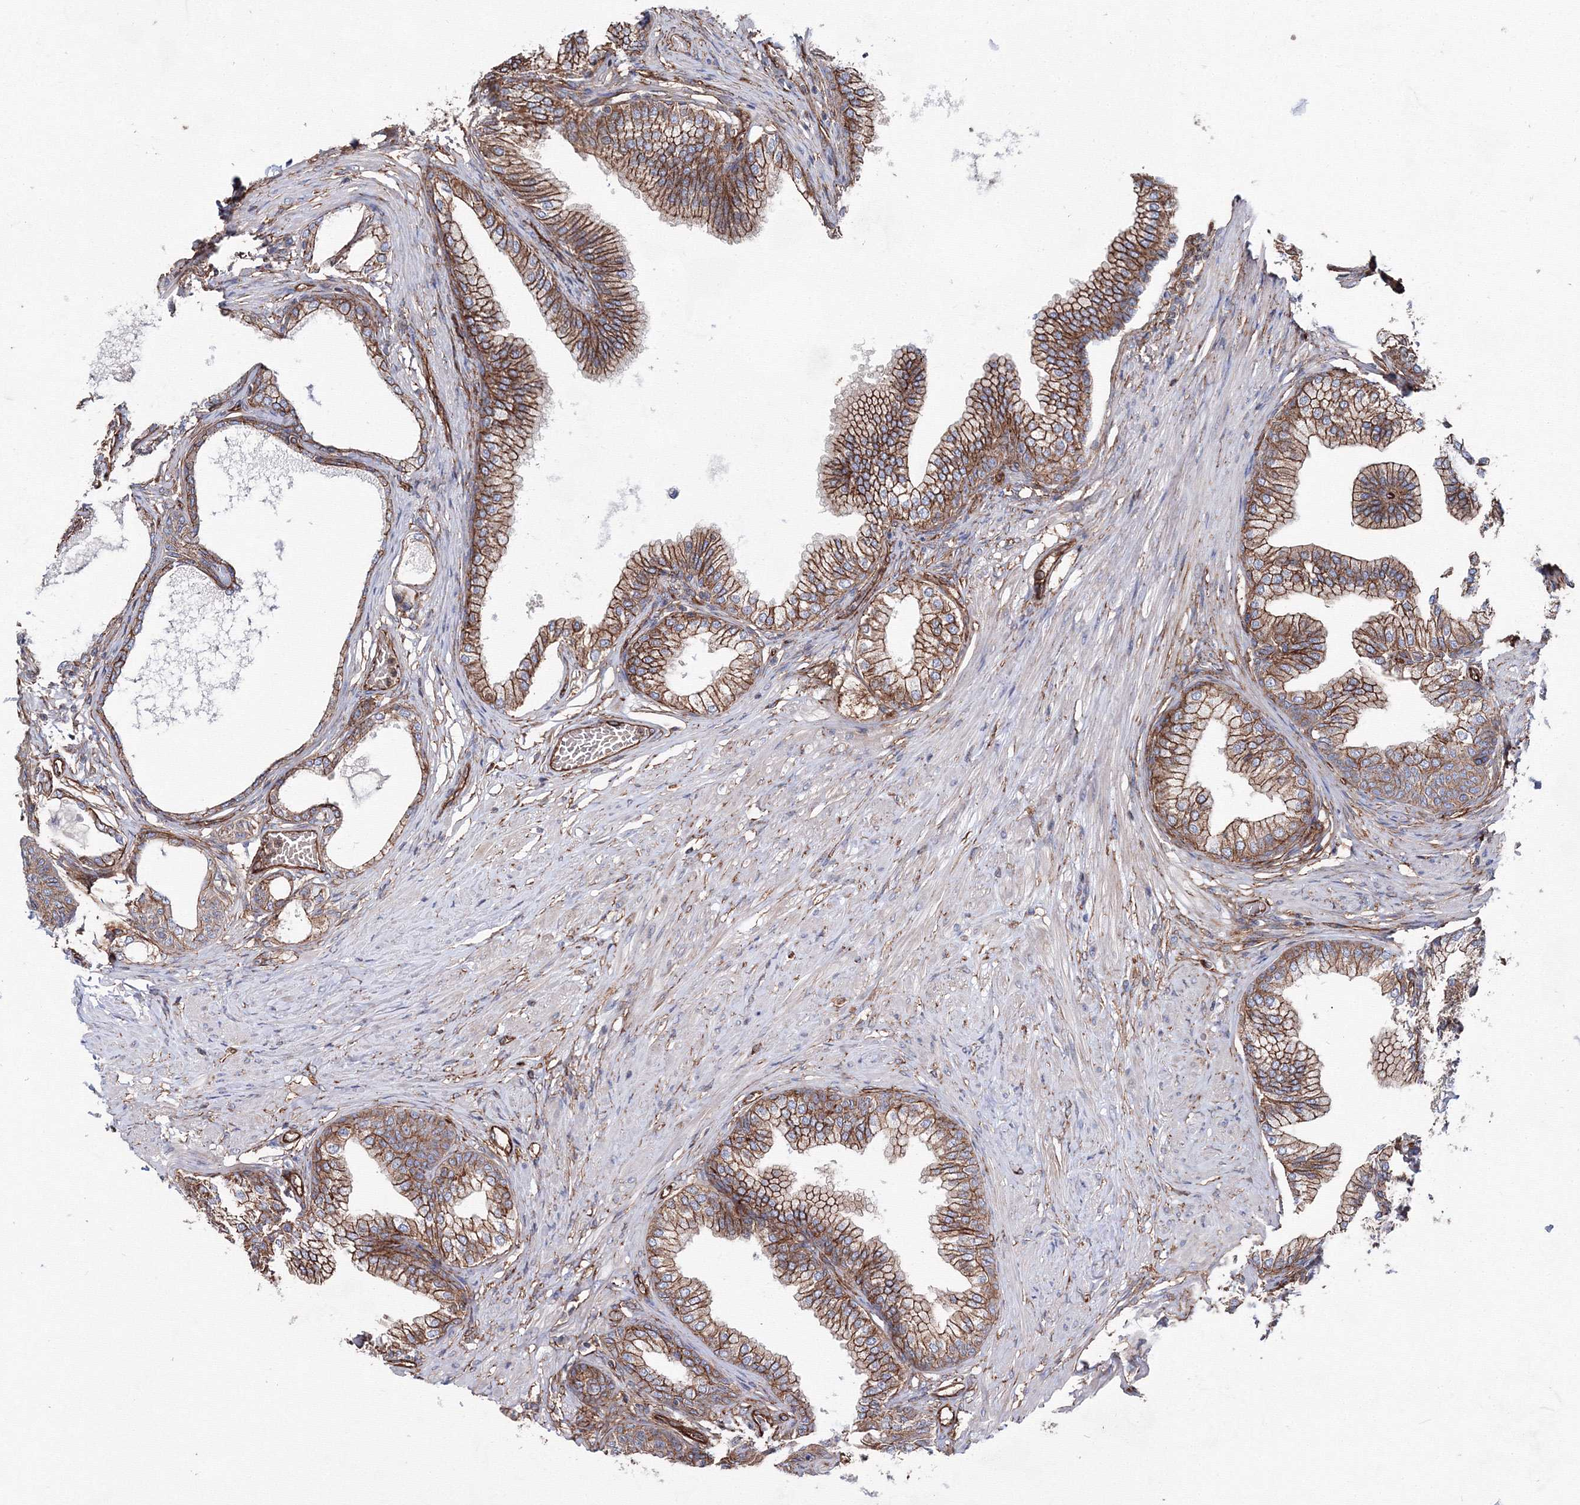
{"staining": {"intensity": "strong", "quantity": ">75%", "location": "cytoplasmic/membranous"}, "tissue": "prostate", "cell_type": "Glandular cells", "image_type": "normal", "snomed": [{"axis": "morphology", "description": "Normal tissue, NOS"}, {"axis": "morphology", "description": "Urothelial carcinoma, Low grade"}, {"axis": "topography", "description": "Urinary bladder"}, {"axis": "topography", "description": "Prostate"}], "caption": "Immunohistochemistry (IHC) staining of unremarkable prostate, which shows high levels of strong cytoplasmic/membranous expression in approximately >75% of glandular cells indicating strong cytoplasmic/membranous protein positivity. The staining was performed using DAB (3,3'-diaminobenzidine) (brown) for protein detection and nuclei were counterstained in hematoxylin (blue).", "gene": "ANKRD37", "patient": {"sex": "male", "age": 60}}